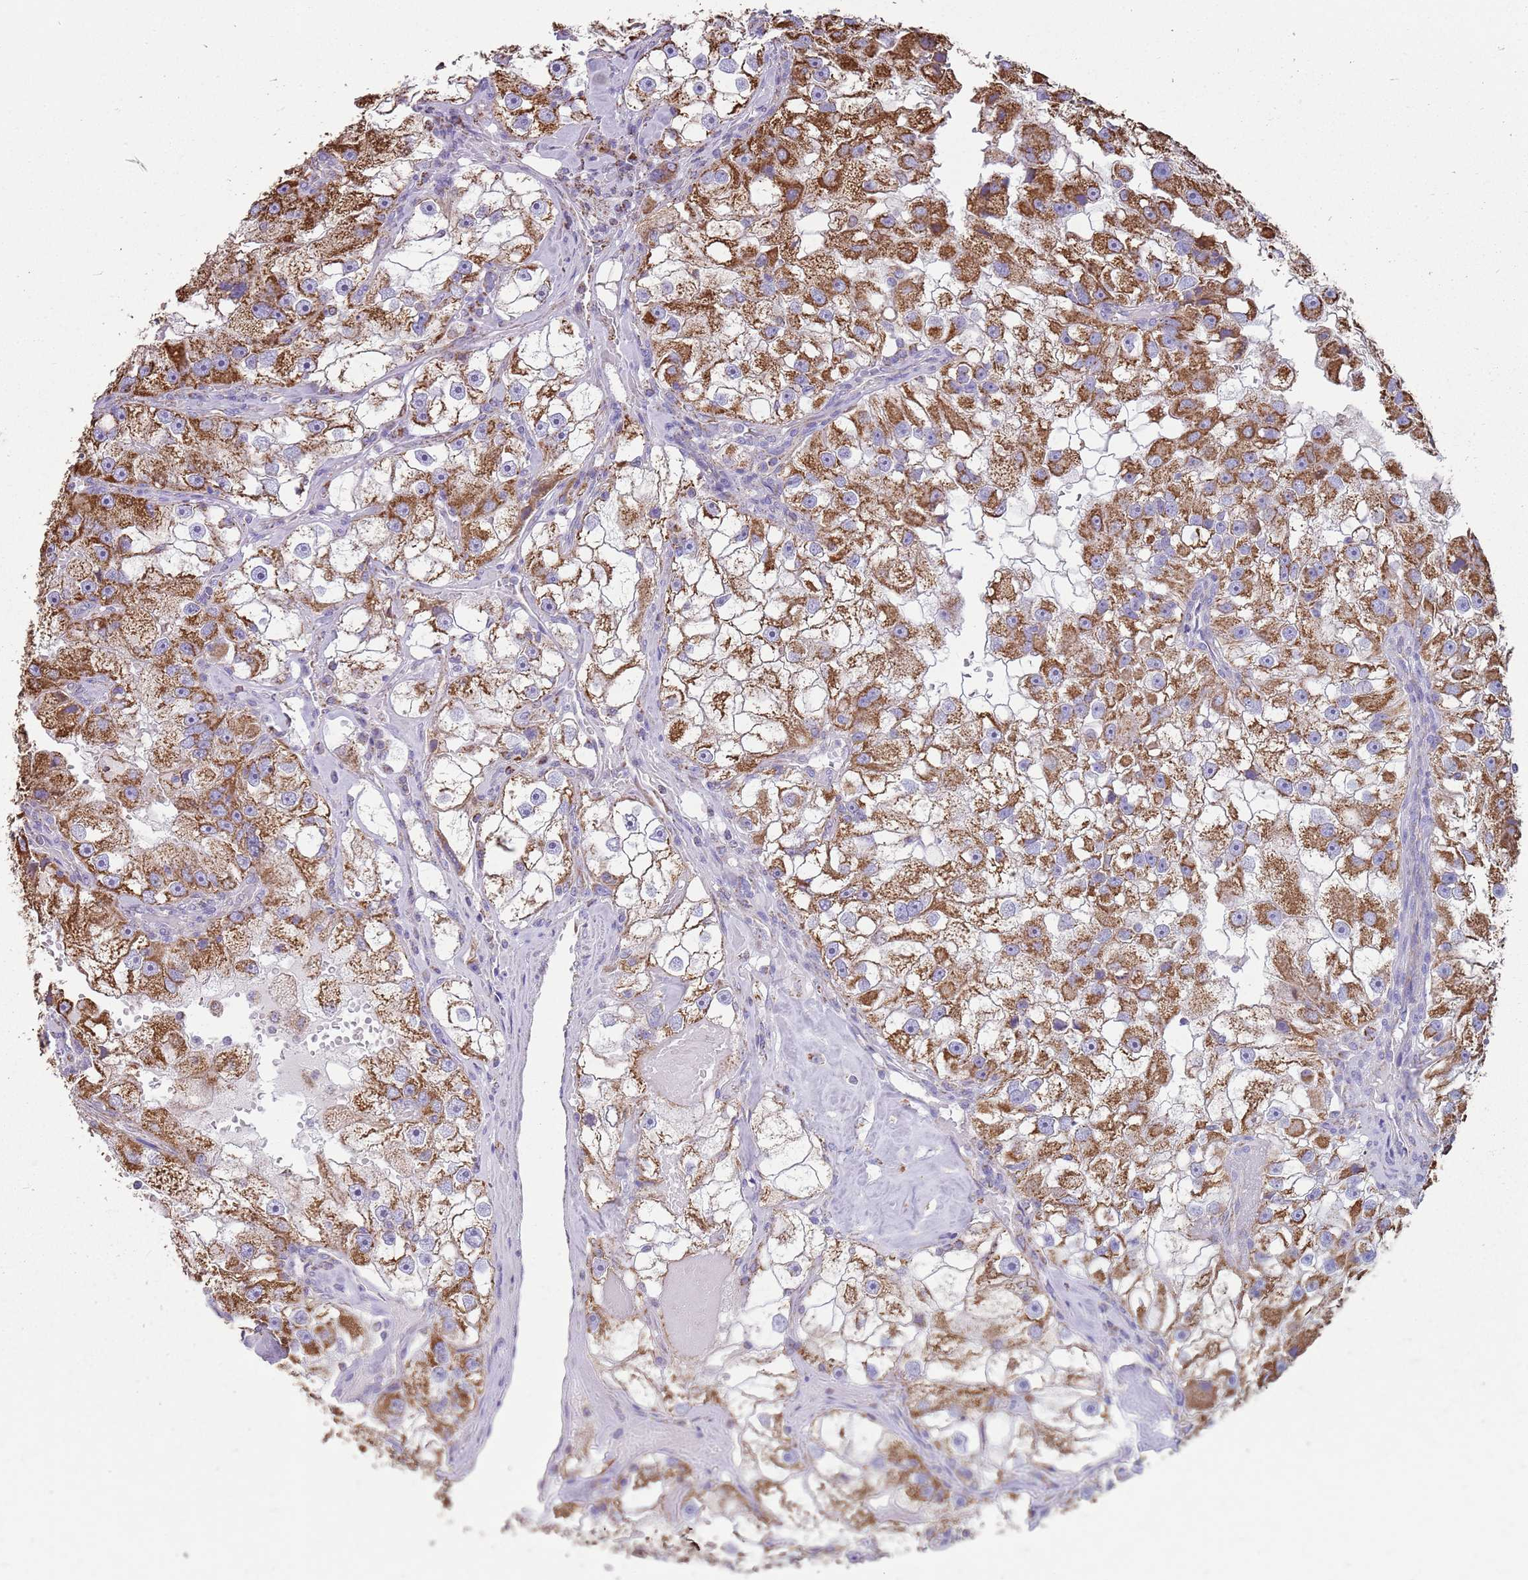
{"staining": {"intensity": "strong", "quantity": ">75%", "location": "cytoplasmic/membranous"}, "tissue": "renal cancer", "cell_type": "Tumor cells", "image_type": "cancer", "snomed": [{"axis": "morphology", "description": "Adenocarcinoma, NOS"}, {"axis": "topography", "description": "Kidney"}], "caption": "Protein staining of renal adenocarcinoma tissue exhibits strong cytoplasmic/membranous expression in approximately >75% of tumor cells.", "gene": "TTLL1", "patient": {"sex": "male", "age": 63}}